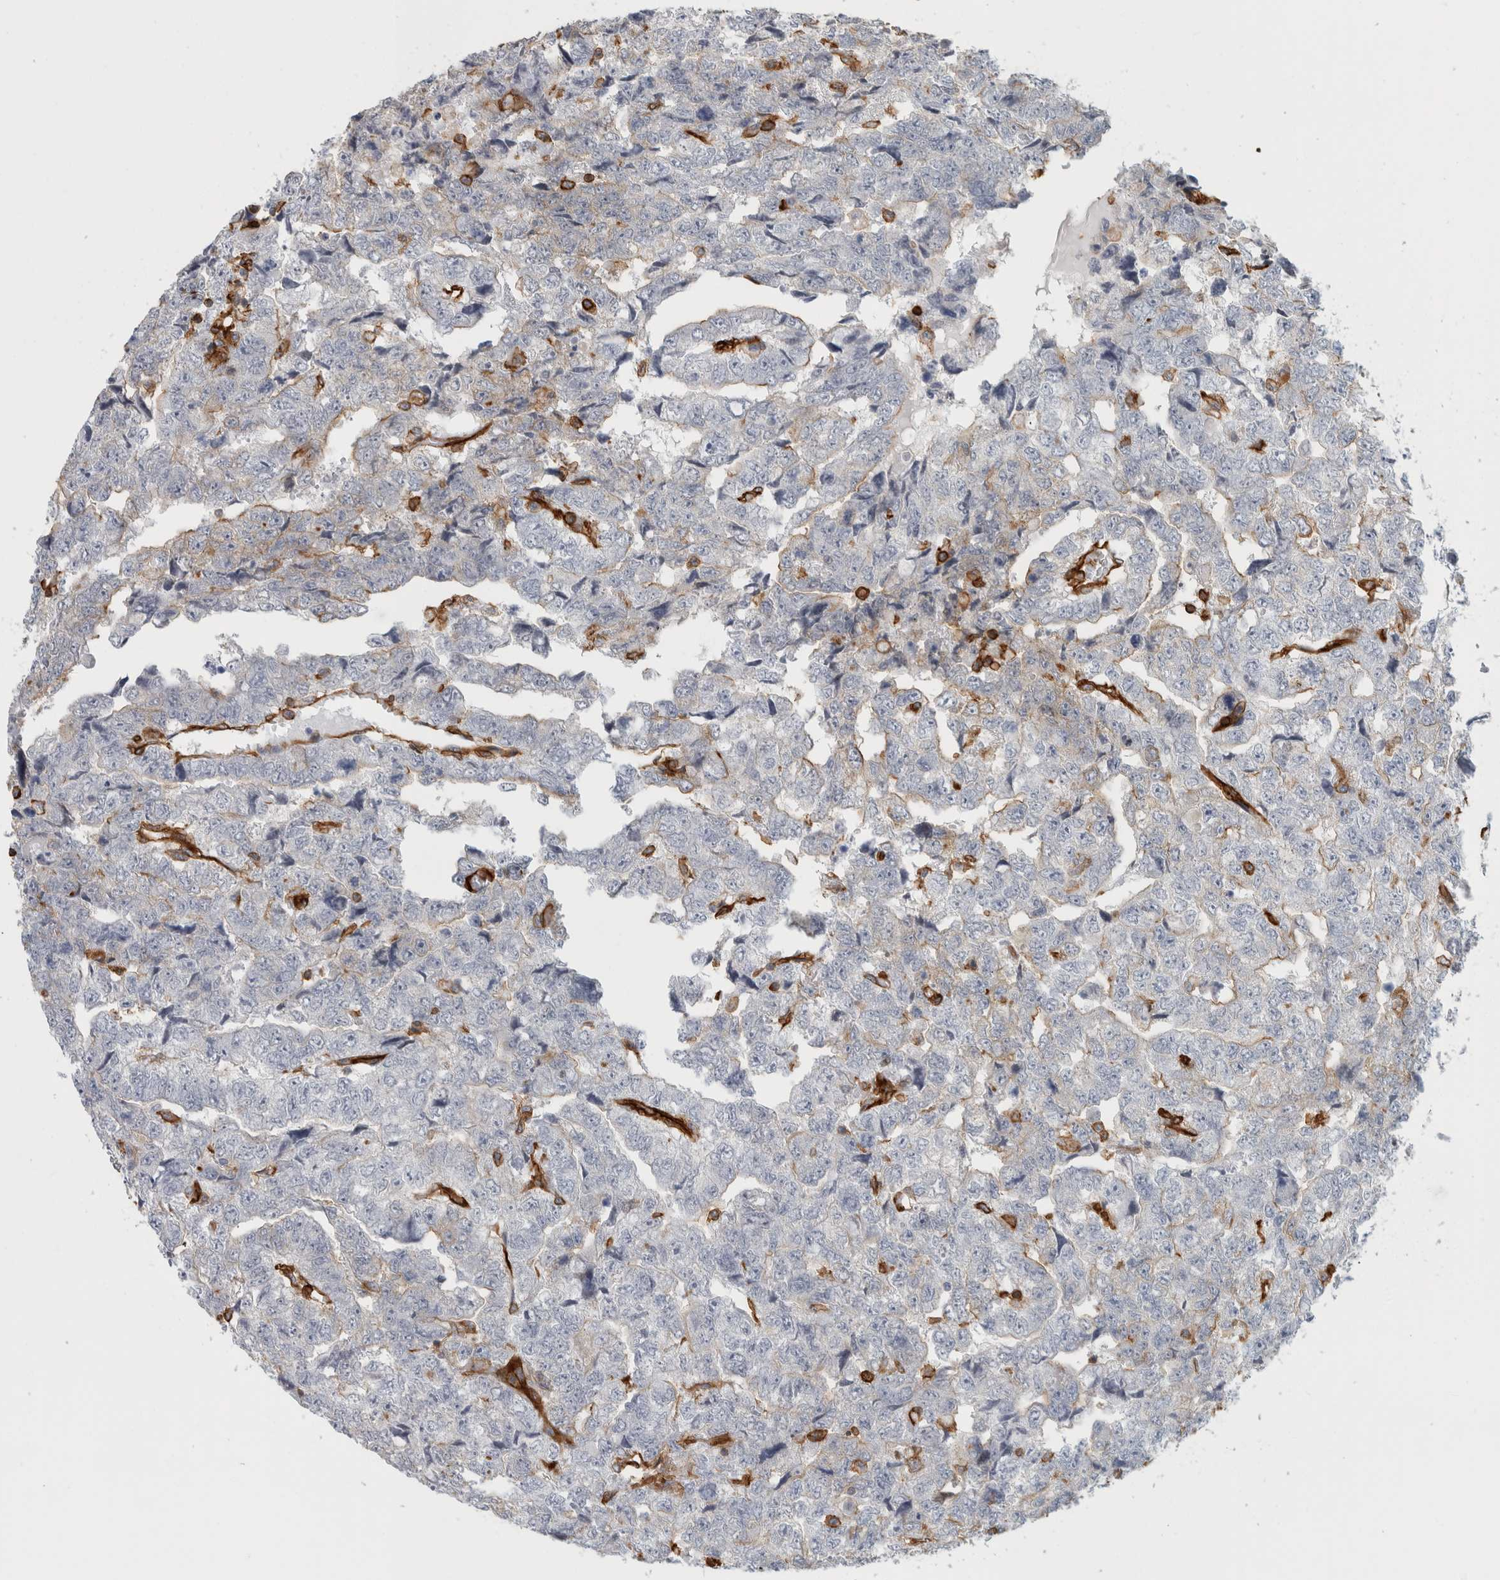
{"staining": {"intensity": "negative", "quantity": "none", "location": "none"}, "tissue": "testis cancer", "cell_type": "Tumor cells", "image_type": "cancer", "snomed": [{"axis": "morphology", "description": "Carcinoma, Embryonal, NOS"}, {"axis": "topography", "description": "Testis"}], "caption": "DAB immunohistochemical staining of embryonal carcinoma (testis) shows no significant staining in tumor cells. (Brightfield microscopy of DAB immunohistochemistry (IHC) at high magnification).", "gene": "AHNAK", "patient": {"sex": "male", "age": 36}}